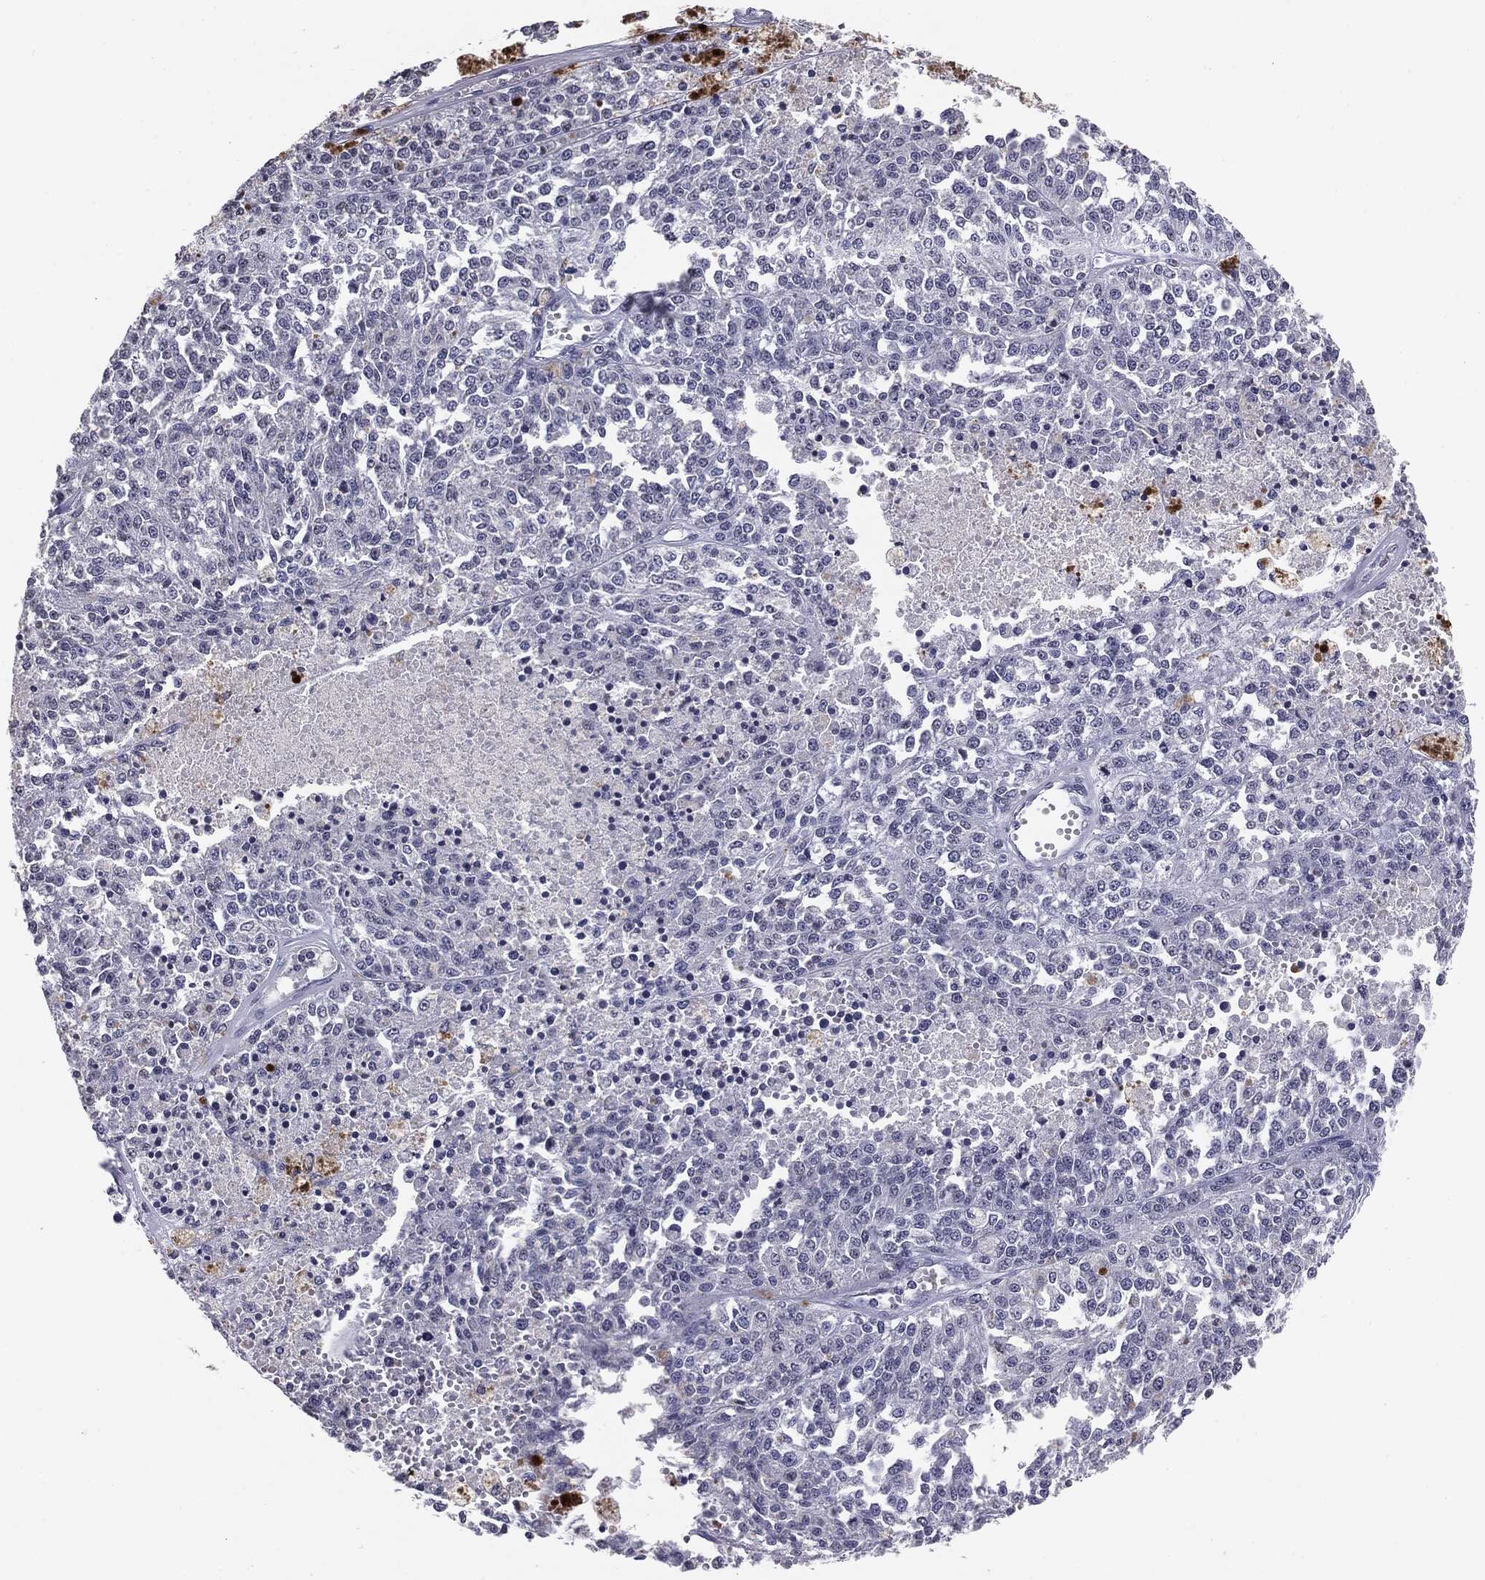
{"staining": {"intensity": "negative", "quantity": "none", "location": "none"}, "tissue": "melanoma", "cell_type": "Tumor cells", "image_type": "cancer", "snomed": [{"axis": "morphology", "description": "Malignant melanoma, Metastatic site"}, {"axis": "topography", "description": "Lymph node"}], "caption": "The immunohistochemistry (IHC) histopathology image has no significant staining in tumor cells of melanoma tissue.", "gene": "SERPINB4", "patient": {"sex": "female", "age": 64}}